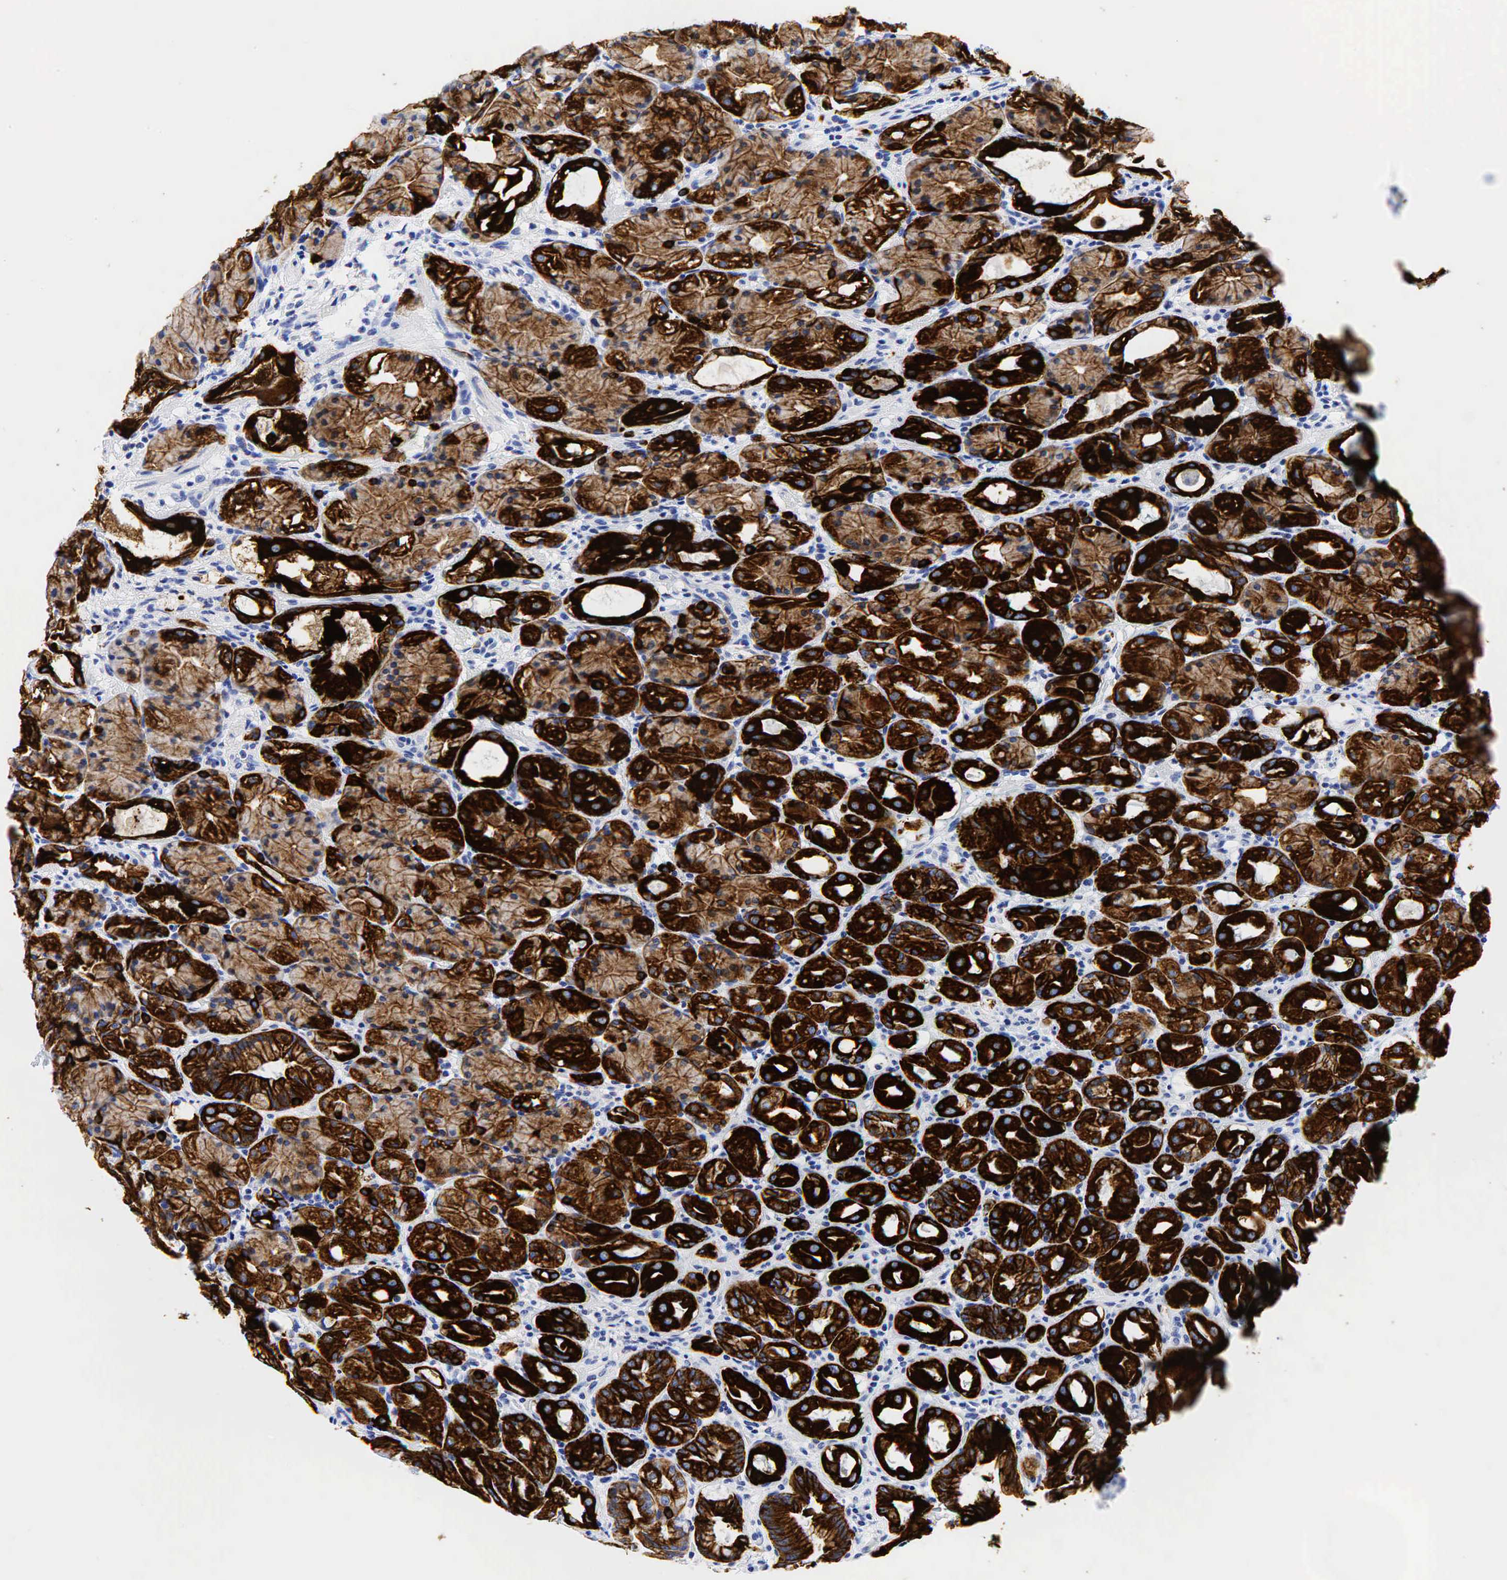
{"staining": {"intensity": "strong", "quantity": ">75%", "location": "cytoplasmic/membranous"}, "tissue": "stomach", "cell_type": "Glandular cells", "image_type": "normal", "snomed": [{"axis": "morphology", "description": "Normal tissue, NOS"}, {"axis": "topography", "description": "Stomach, upper"}], "caption": "Immunohistochemistry (IHC) of benign stomach exhibits high levels of strong cytoplasmic/membranous positivity in about >75% of glandular cells.", "gene": "KRT18", "patient": {"sex": "female", "age": 75}}